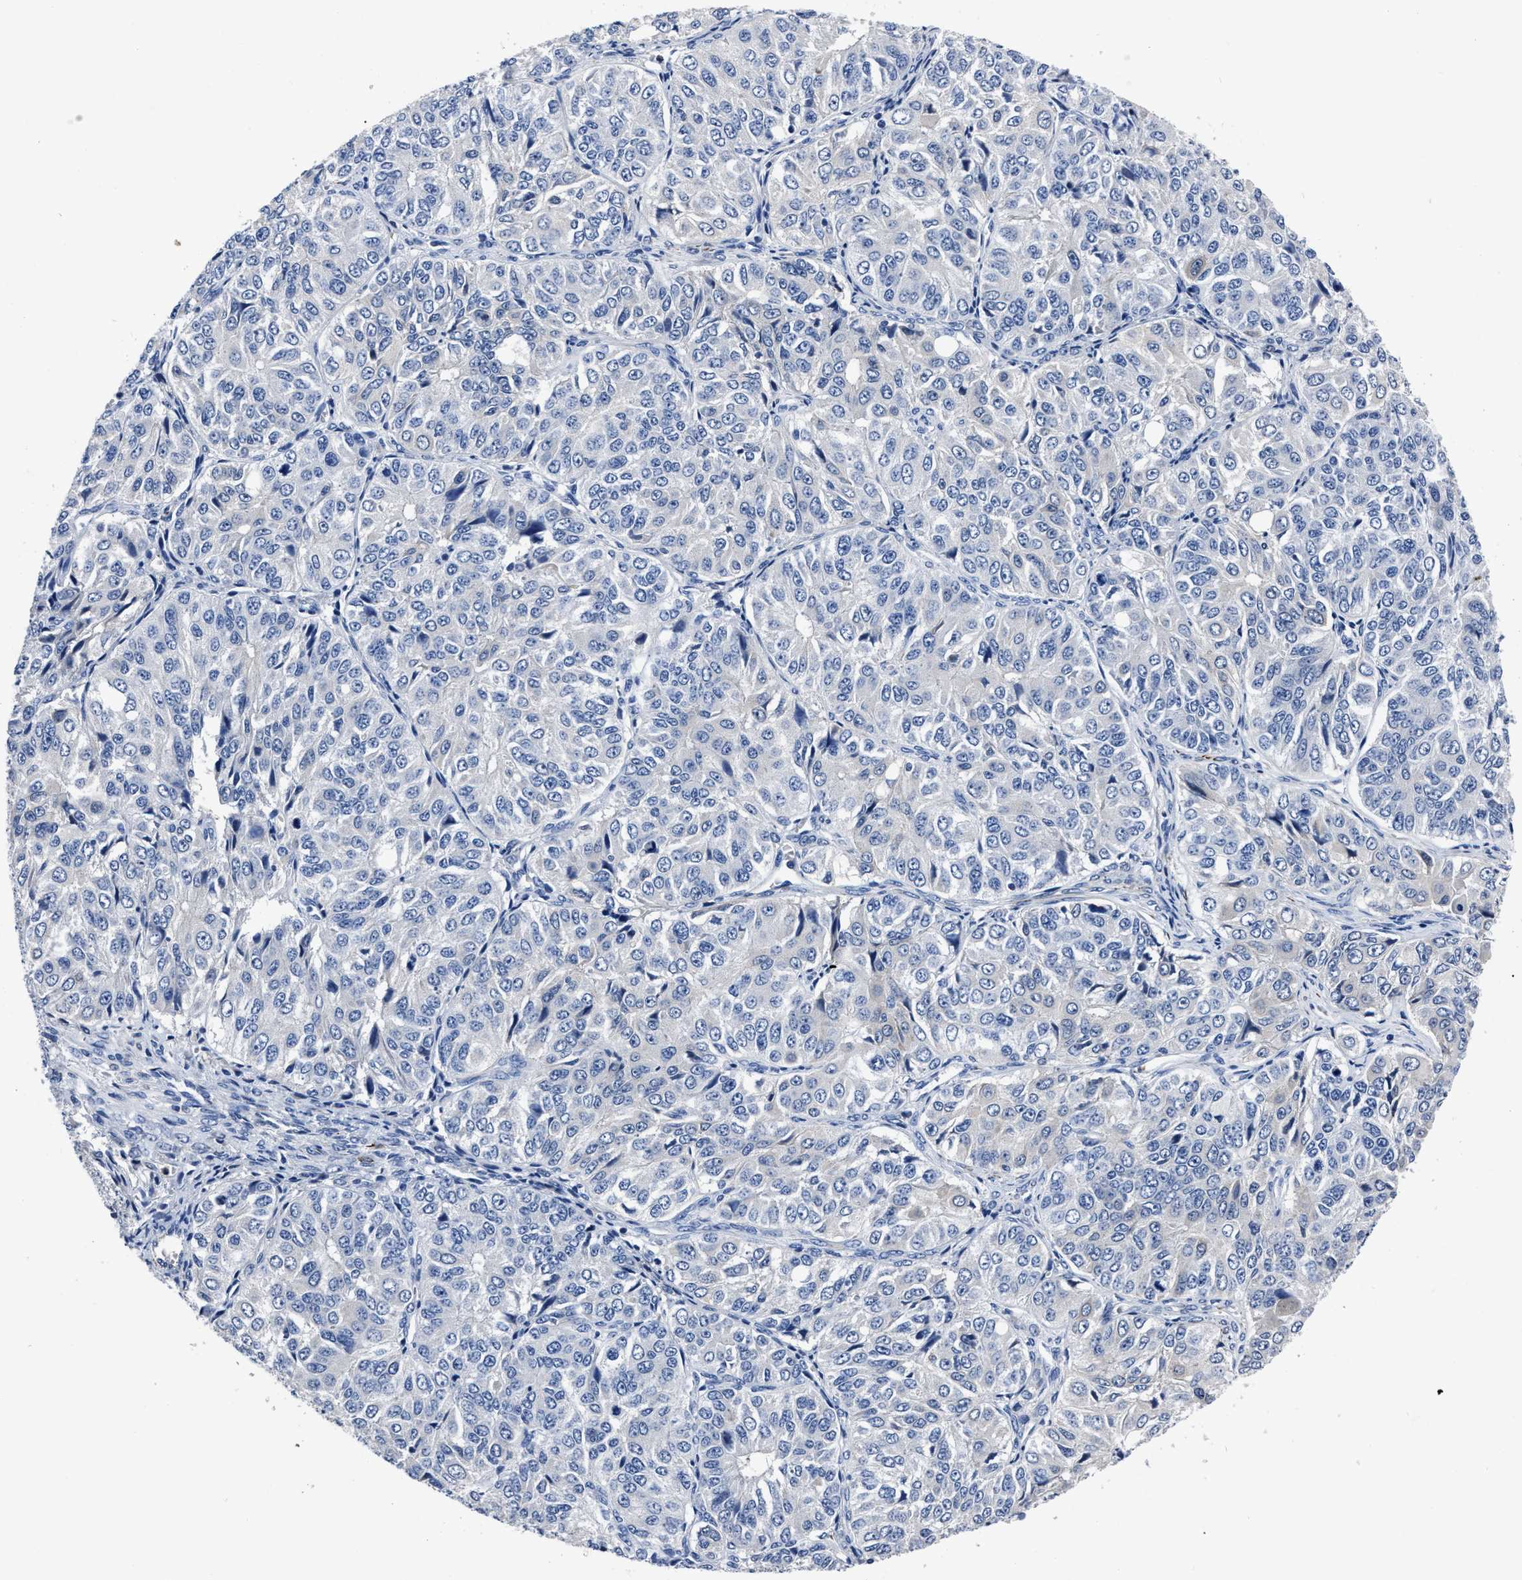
{"staining": {"intensity": "negative", "quantity": "none", "location": "none"}, "tissue": "ovarian cancer", "cell_type": "Tumor cells", "image_type": "cancer", "snomed": [{"axis": "morphology", "description": "Carcinoma, endometroid"}, {"axis": "topography", "description": "Ovary"}], "caption": "A high-resolution photomicrograph shows IHC staining of endometroid carcinoma (ovarian), which demonstrates no significant expression in tumor cells.", "gene": "OR10G3", "patient": {"sex": "female", "age": 51}}